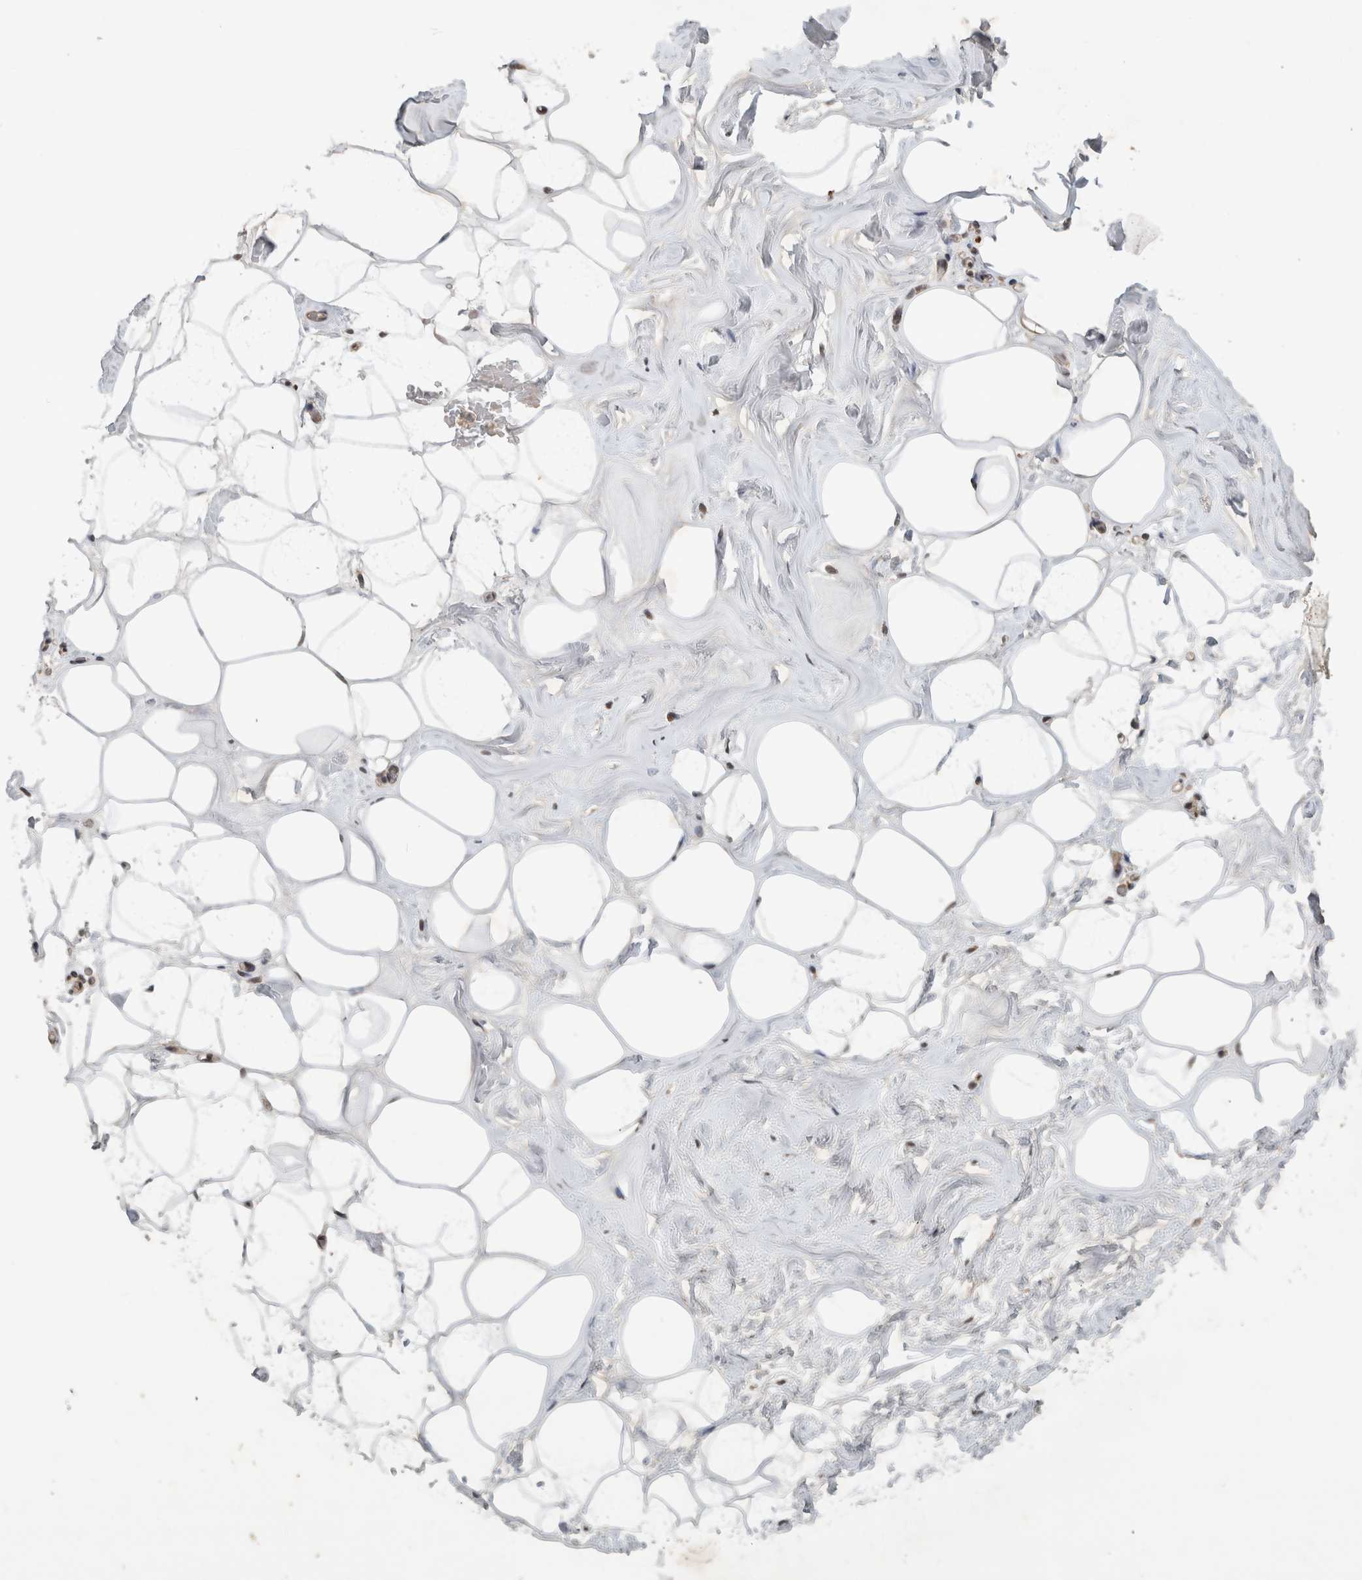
{"staining": {"intensity": "weak", "quantity": ">75%", "location": "cytoplasmic/membranous"}, "tissue": "adipose tissue", "cell_type": "Adipocytes", "image_type": "normal", "snomed": [{"axis": "morphology", "description": "Normal tissue, NOS"}, {"axis": "morphology", "description": "Fibrosis, NOS"}, {"axis": "topography", "description": "Breast"}, {"axis": "topography", "description": "Adipose tissue"}], "caption": "Brown immunohistochemical staining in unremarkable adipose tissue shows weak cytoplasmic/membranous positivity in about >75% of adipocytes.", "gene": "CAAP1", "patient": {"sex": "female", "age": 39}}